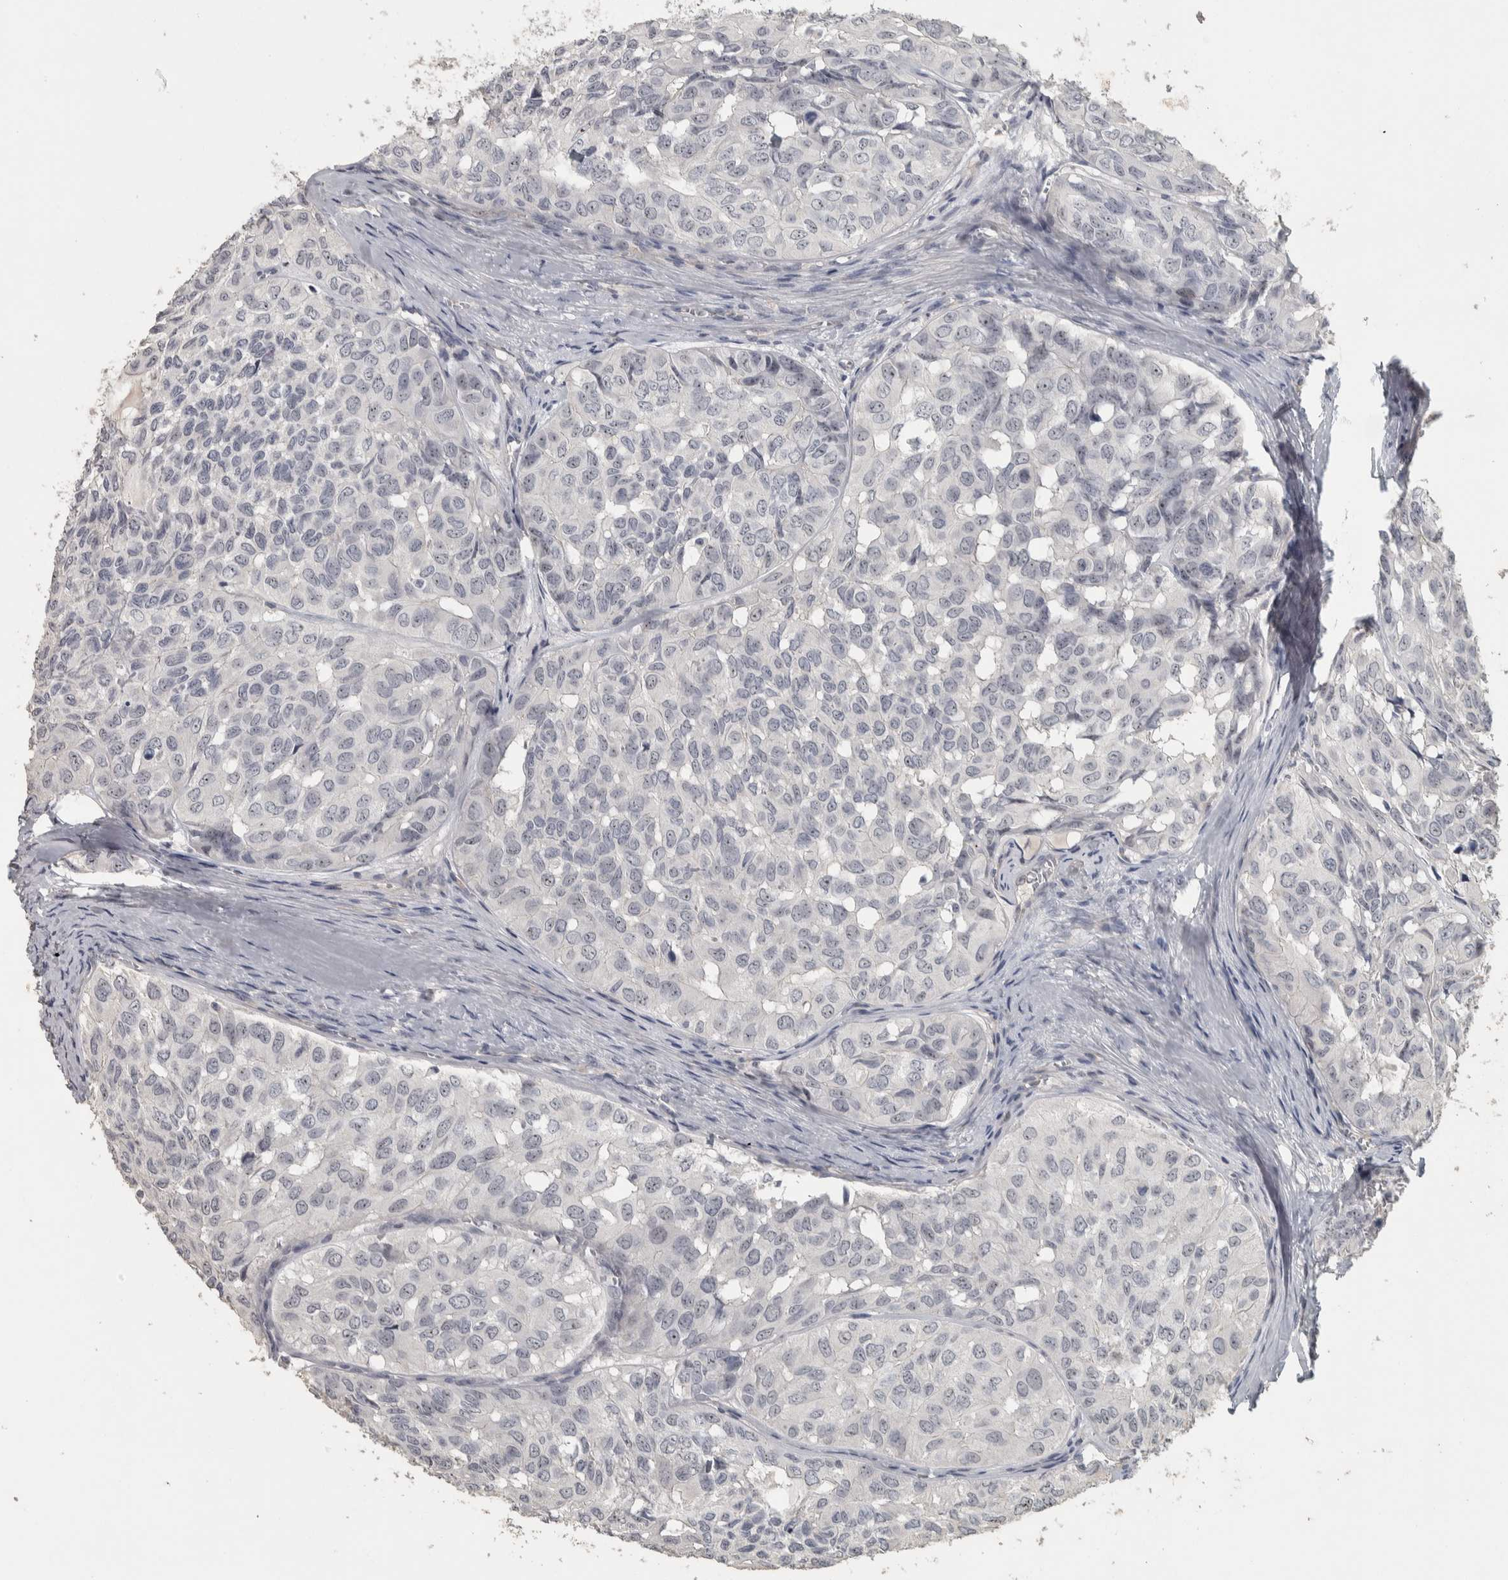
{"staining": {"intensity": "weak", "quantity": "<25%", "location": "nuclear"}, "tissue": "head and neck cancer", "cell_type": "Tumor cells", "image_type": "cancer", "snomed": [{"axis": "morphology", "description": "Adenocarcinoma, NOS"}, {"axis": "topography", "description": "Salivary gland, NOS"}, {"axis": "topography", "description": "Head-Neck"}], "caption": "Immunohistochemical staining of human adenocarcinoma (head and neck) reveals no significant expression in tumor cells.", "gene": "DCAF10", "patient": {"sex": "female", "age": 76}}